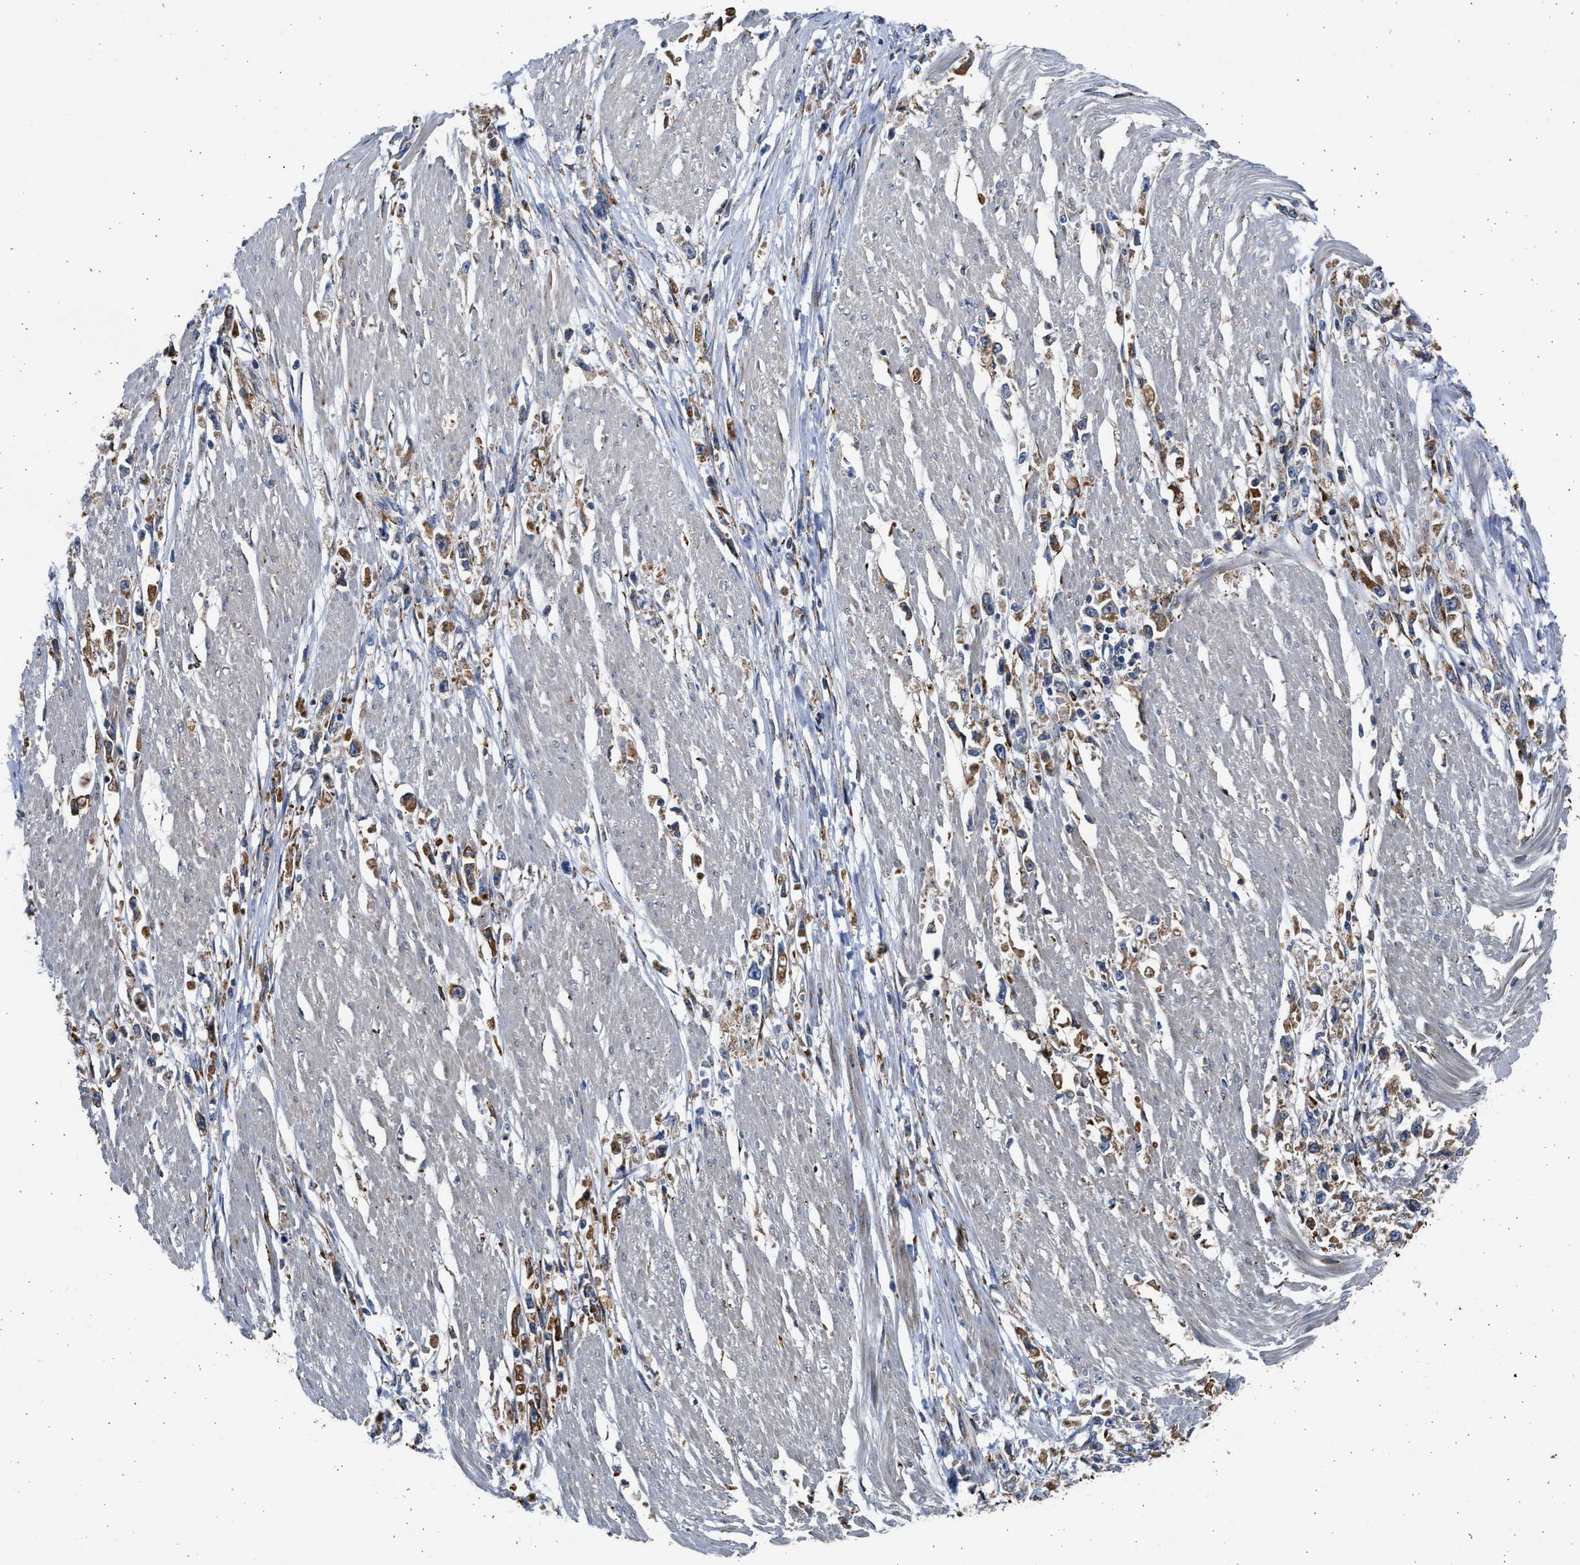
{"staining": {"intensity": "moderate", "quantity": ">75%", "location": "cytoplasmic/membranous"}, "tissue": "stomach cancer", "cell_type": "Tumor cells", "image_type": "cancer", "snomed": [{"axis": "morphology", "description": "Adenocarcinoma, NOS"}, {"axis": "topography", "description": "Stomach"}], "caption": "Approximately >75% of tumor cells in stomach adenocarcinoma exhibit moderate cytoplasmic/membranous protein expression as visualized by brown immunohistochemical staining.", "gene": "PLD2", "patient": {"sex": "female", "age": 59}}